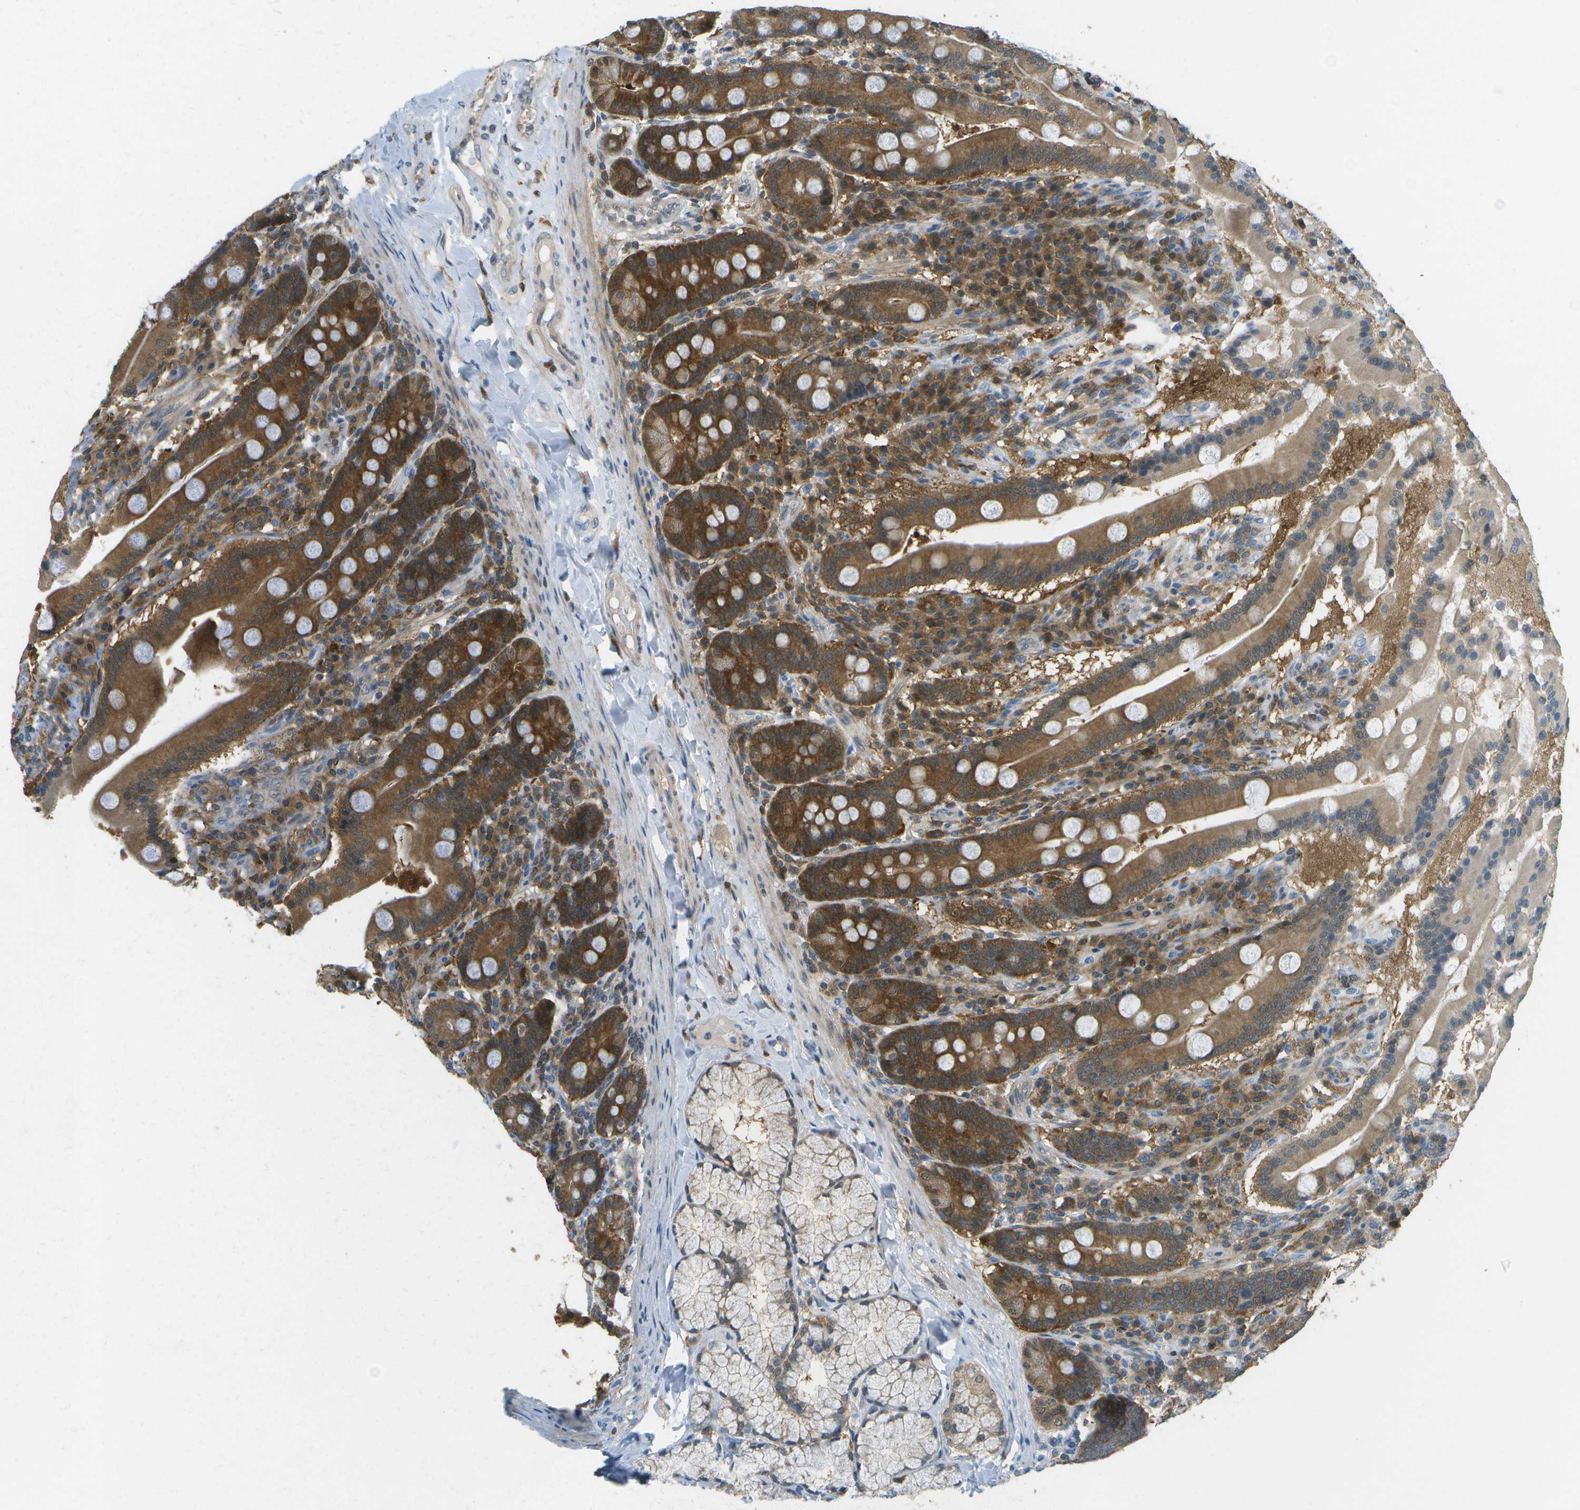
{"staining": {"intensity": "strong", "quantity": ">75%", "location": "cytoplasmic/membranous"}, "tissue": "duodenum", "cell_type": "Glandular cells", "image_type": "normal", "snomed": [{"axis": "morphology", "description": "Normal tissue, NOS"}, {"axis": "topography", "description": "Duodenum"}], "caption": "This histopathology image displays normal duodenum stained with IHC to label a protein in brown. The cytoplasmic/membranous of glandular cells show strong positivity for the protein. Nuclei are counter-stained blue.", "gene": "CDH23", "patient": {"sex": "male", "age": 50}}